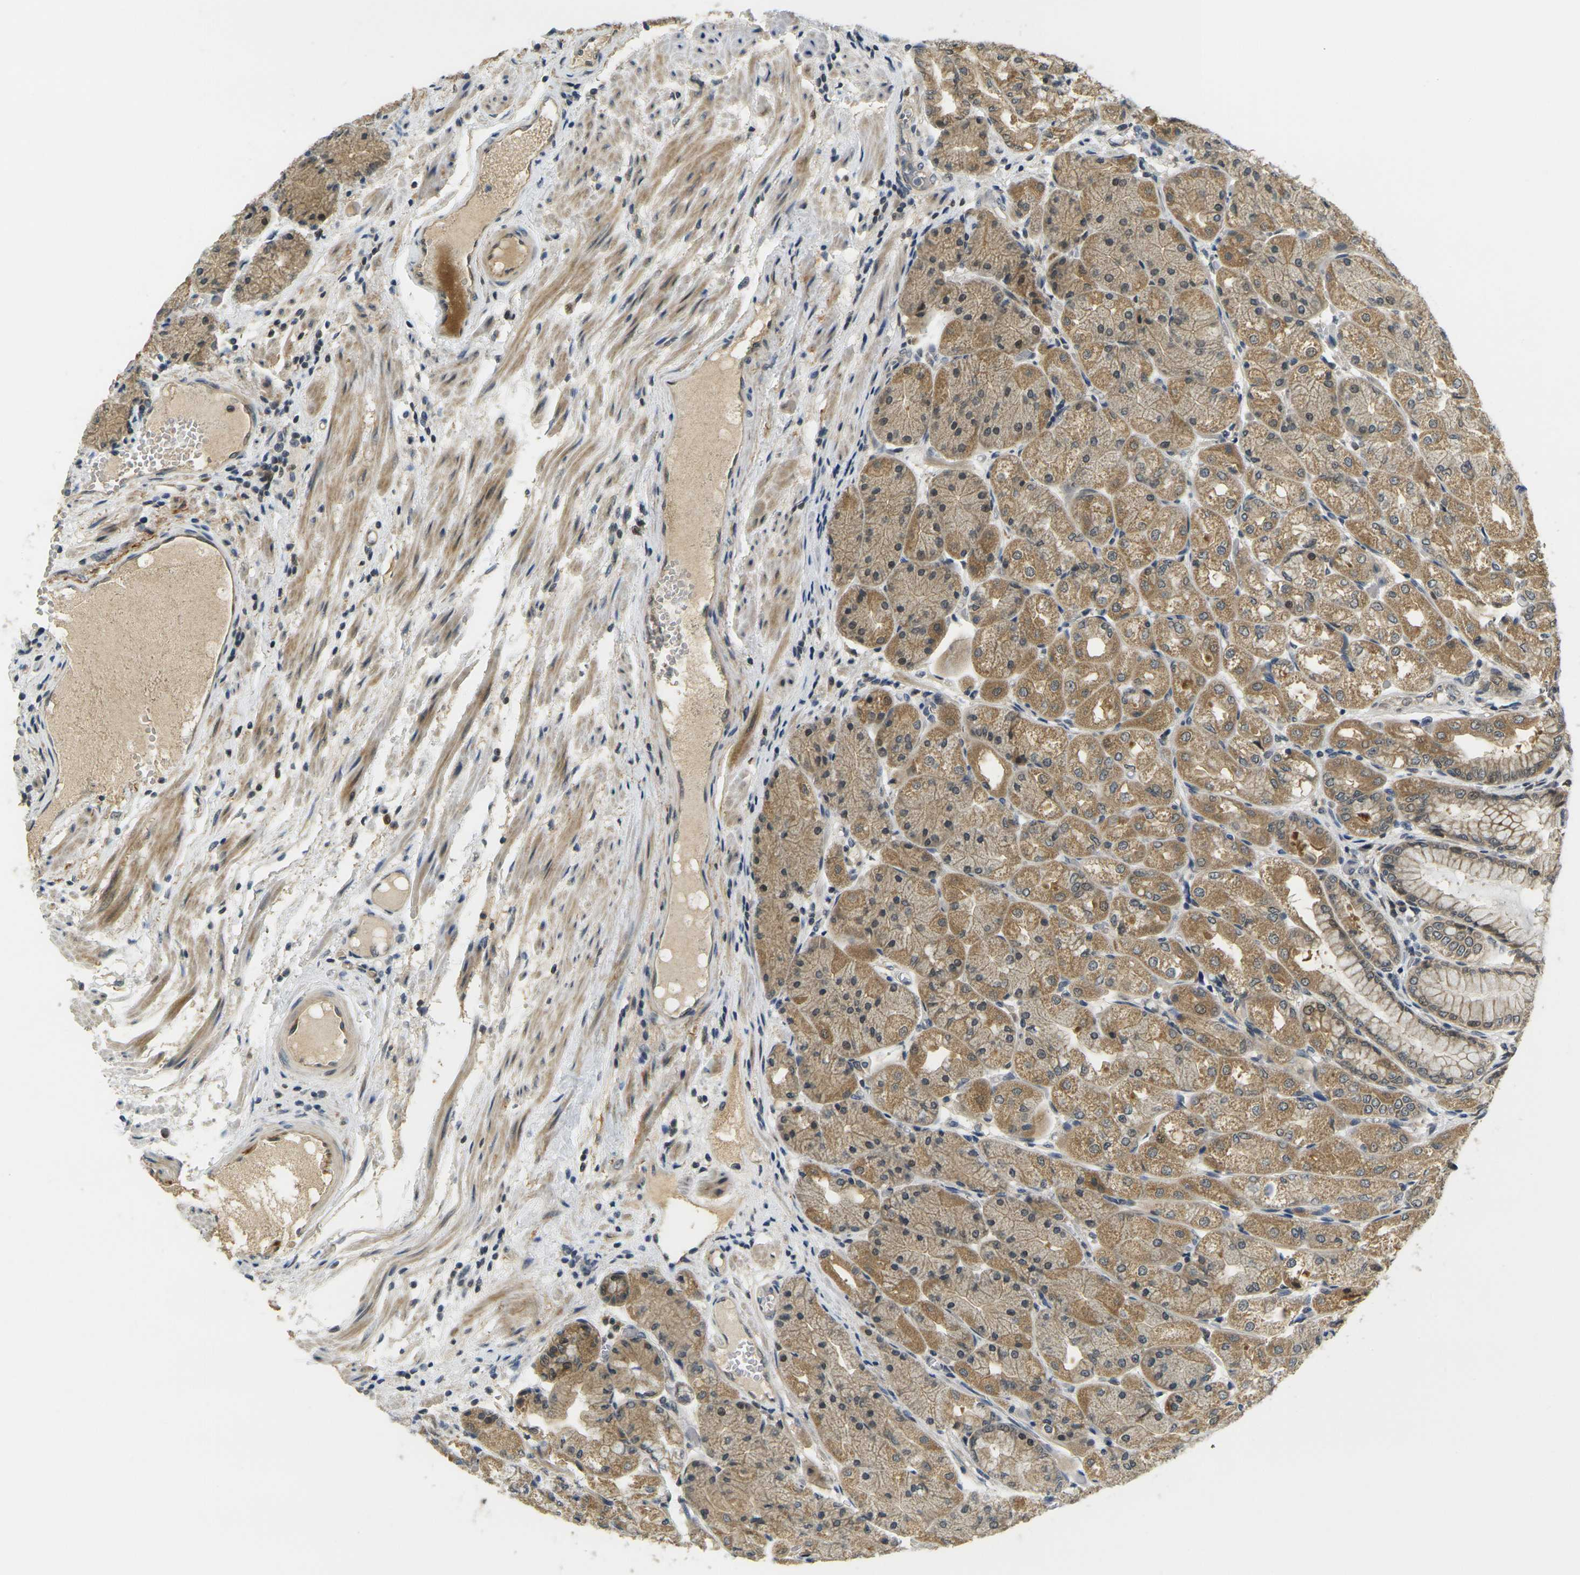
{"staining": {"intensity": "moderate", "quantity": ">75%", "location": "cytoplasmic/membranous"}, "tissue": "stomach", "cell_type": "Glandular cells", "image_type": "normal", "snomed": [{"axis": "morphology", "description": "Normal tissue, NOS"}, {"axis": "topography", "description": "Stomach, upper"}], "caption": "The immunohistochemical stain labels moderate cytoplasmic/membranous staining in glandular cells of normal stomach. (DAB (3,3'-diaminobenzidine) IHC with brightfield microscopy, high magnification).", "gene": "KLHL8", "patient": {"sex": "male", "age": 72}}